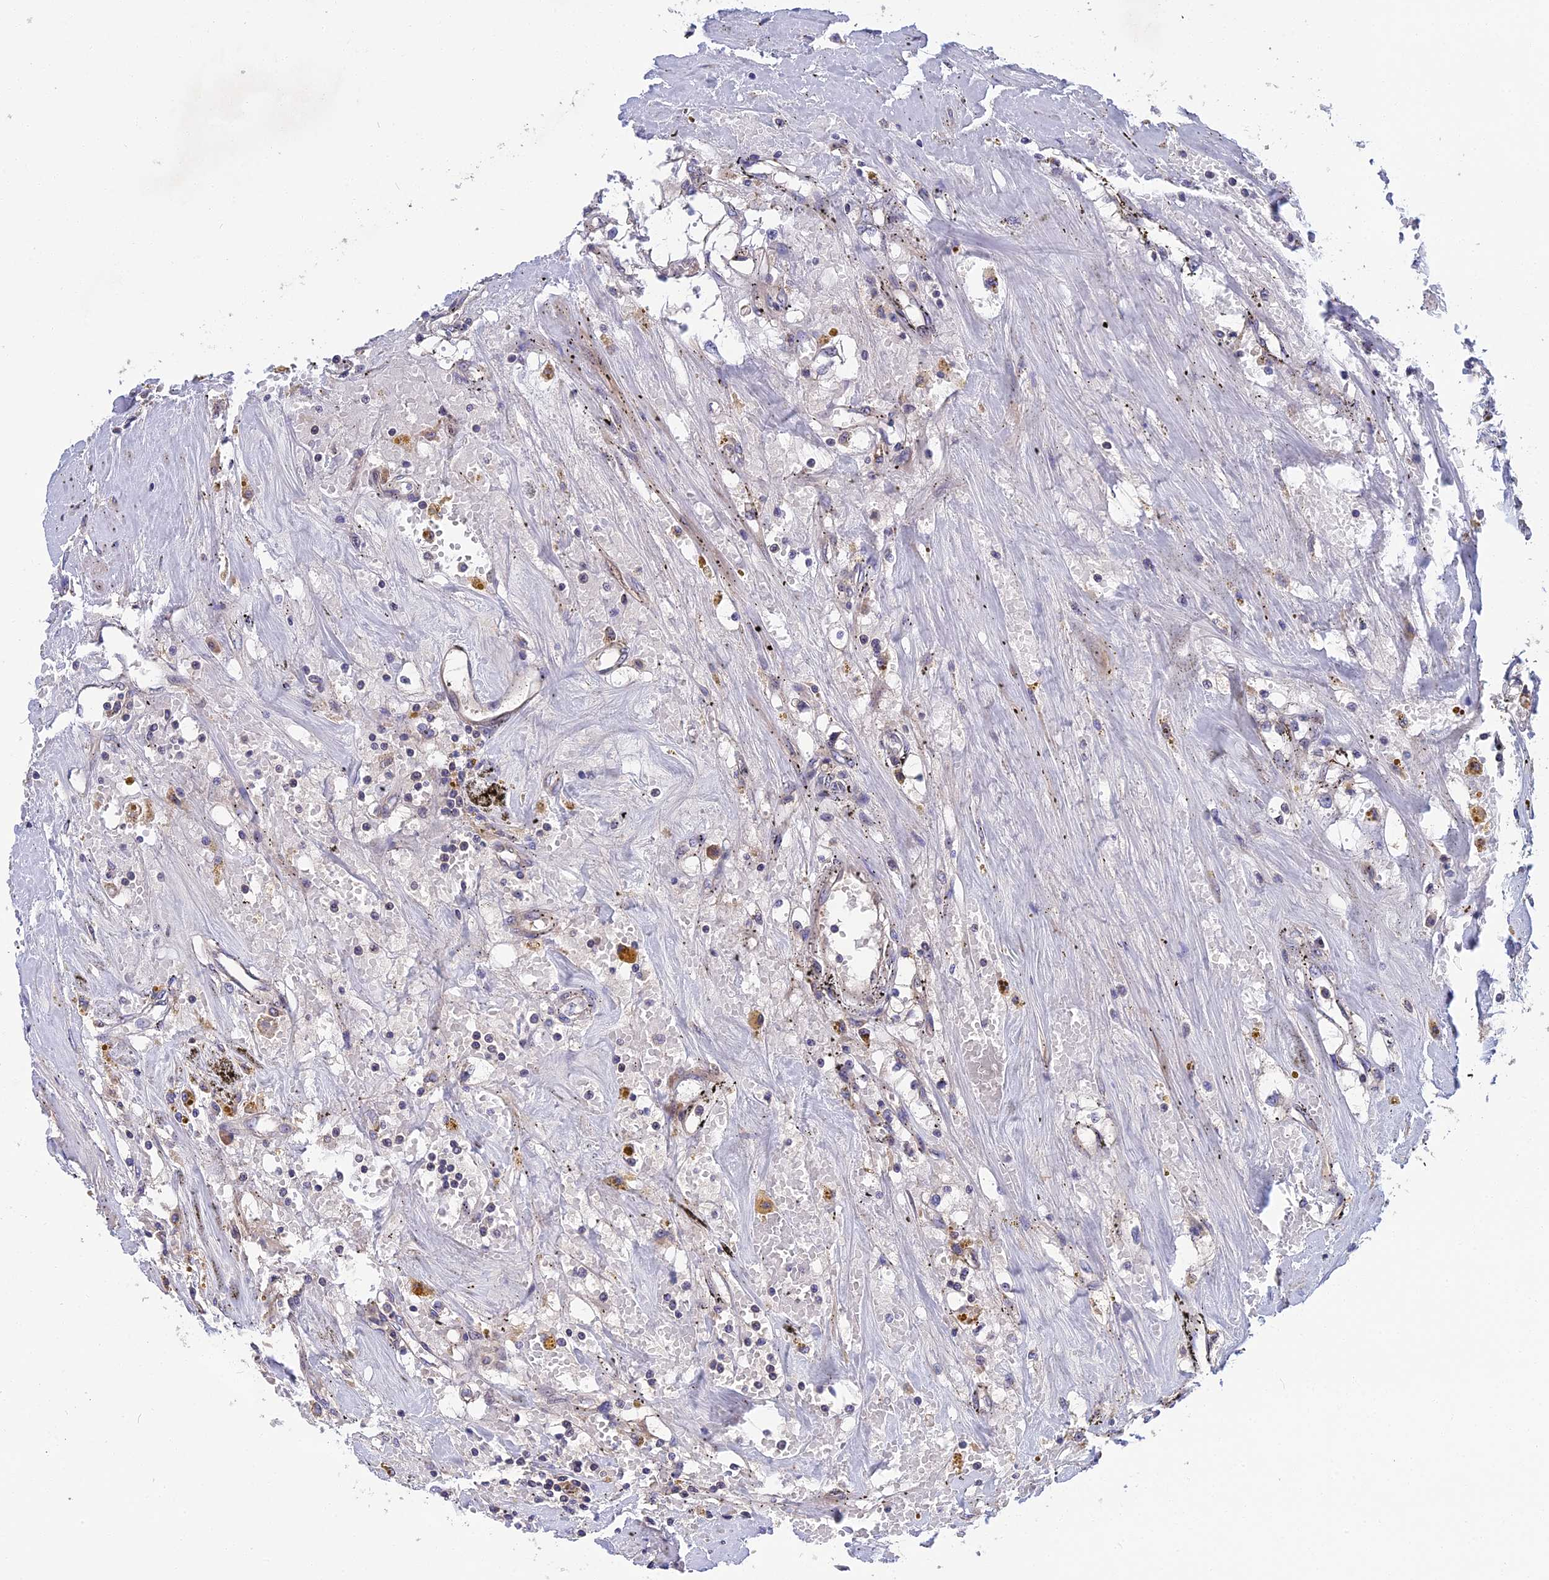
{"staining": {"intensity": "negative", "quantity": "none", "location": "none"}, "tissue": "renal cancer", "cell_type": "Tumor cells", "image_type": "cancer", "snomed": [{"axis": "morphology", "description": "Adenocarcinoma, NOS"}, {"axis": "topography", "description": "Kidney"}], "caption": "Tumor cells are negative for protein expression in human renal cancer.", "gene": "CRACD", "patient": {"sex": "male", "age": 56}}